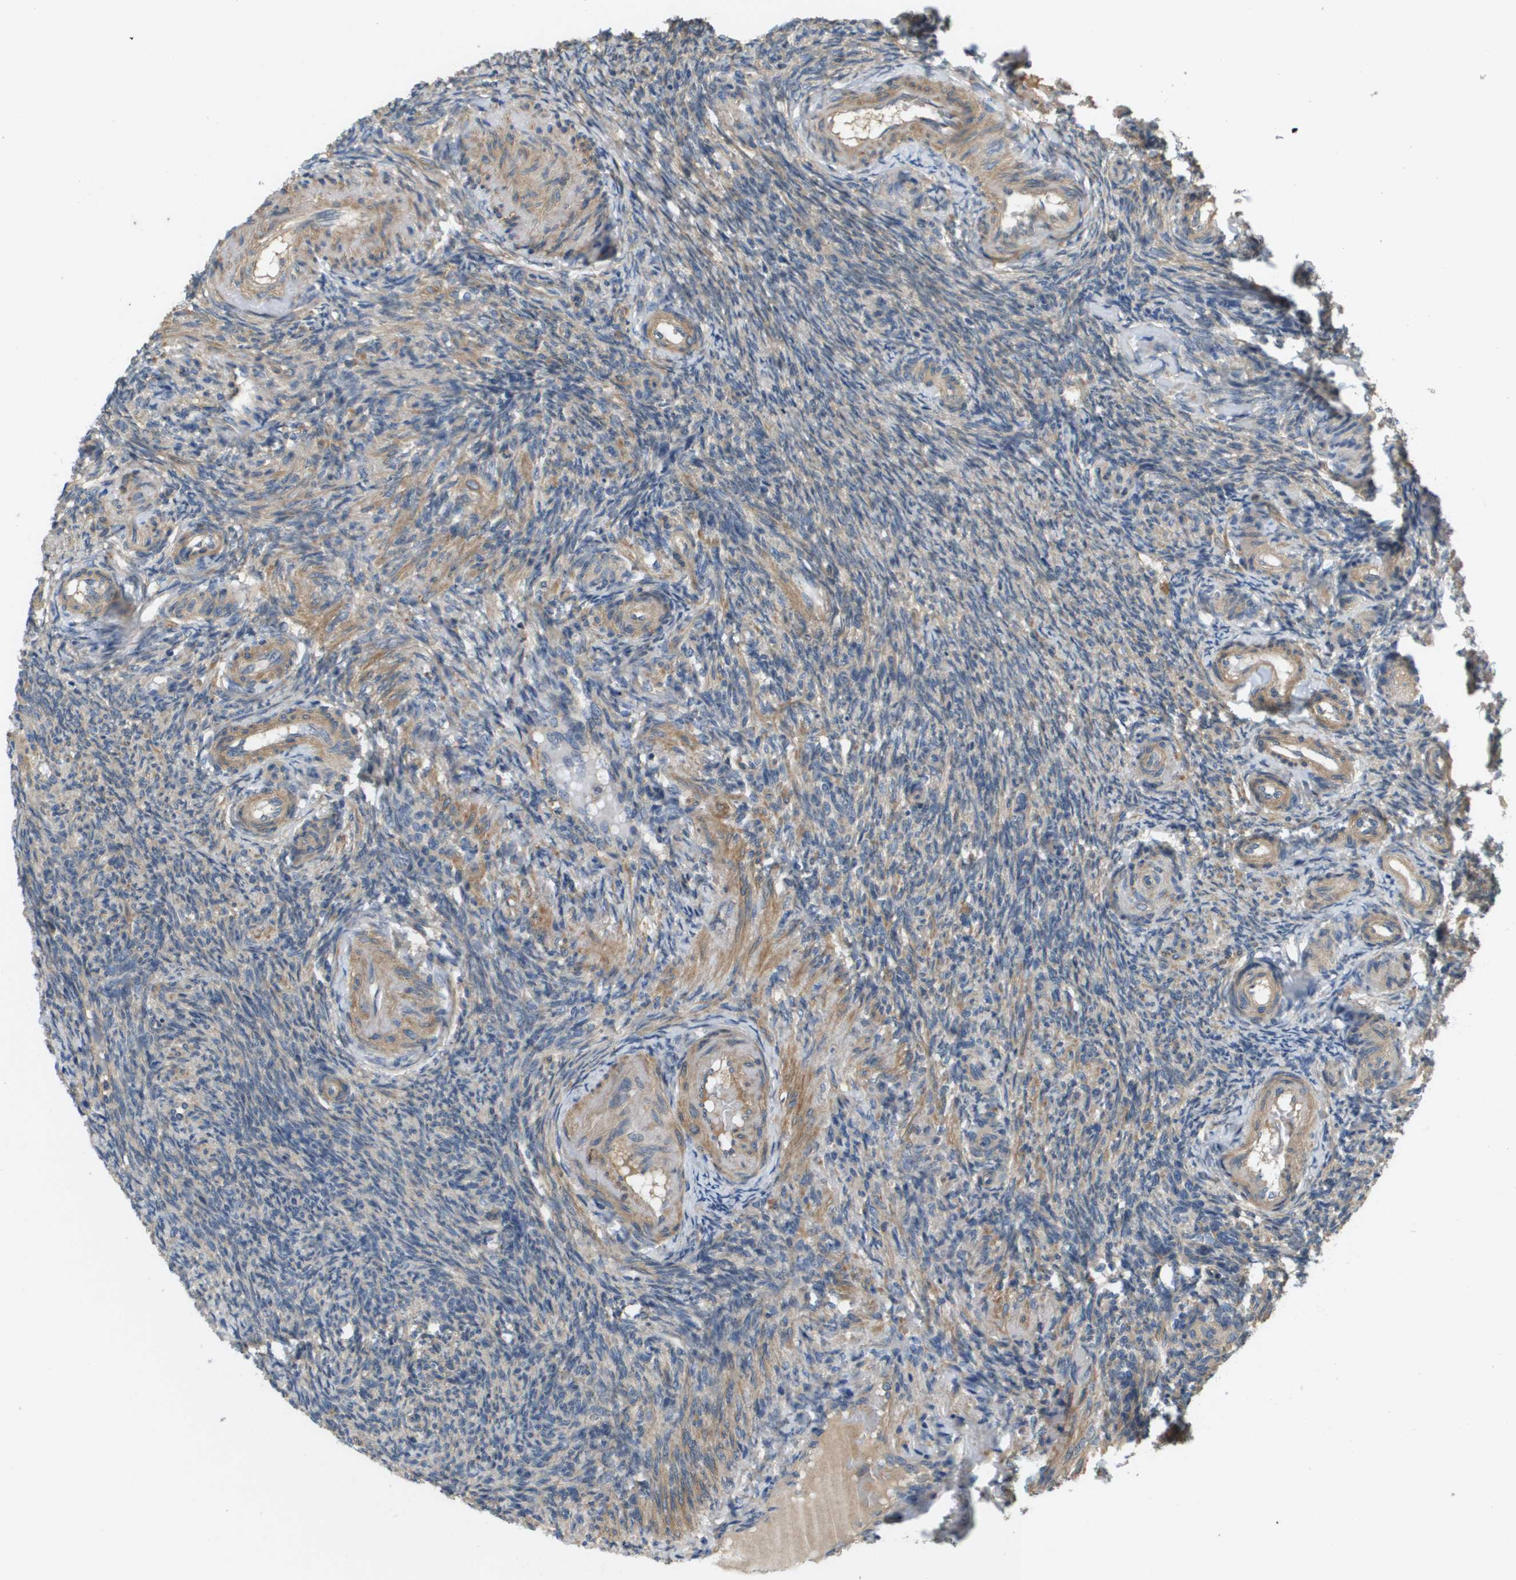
{"staining": {"intensity": "weak", "quantity": "25%-75%", "location": "cytoplasmic/membranous"}, "tissue": "ovary", "cell_type": "Follicle cells", "image_type": "normal", "snomed": [{"axis": "morphology", "description": "Normal tissue, NOS"}, {"axis": "topography", "description": "Ovary"}], "caption": "IHC micrograph of benign ovary: ovary stained using immunohistochemistry (IHC) displays low levels of weak protein expression localized specifically in the cytoplasmic/membranous of follicle cells, appearing as a cytoplasmic/membranous brown color.", "gene": "KRT23", "patient": {"sex": "female", "age": 41}}